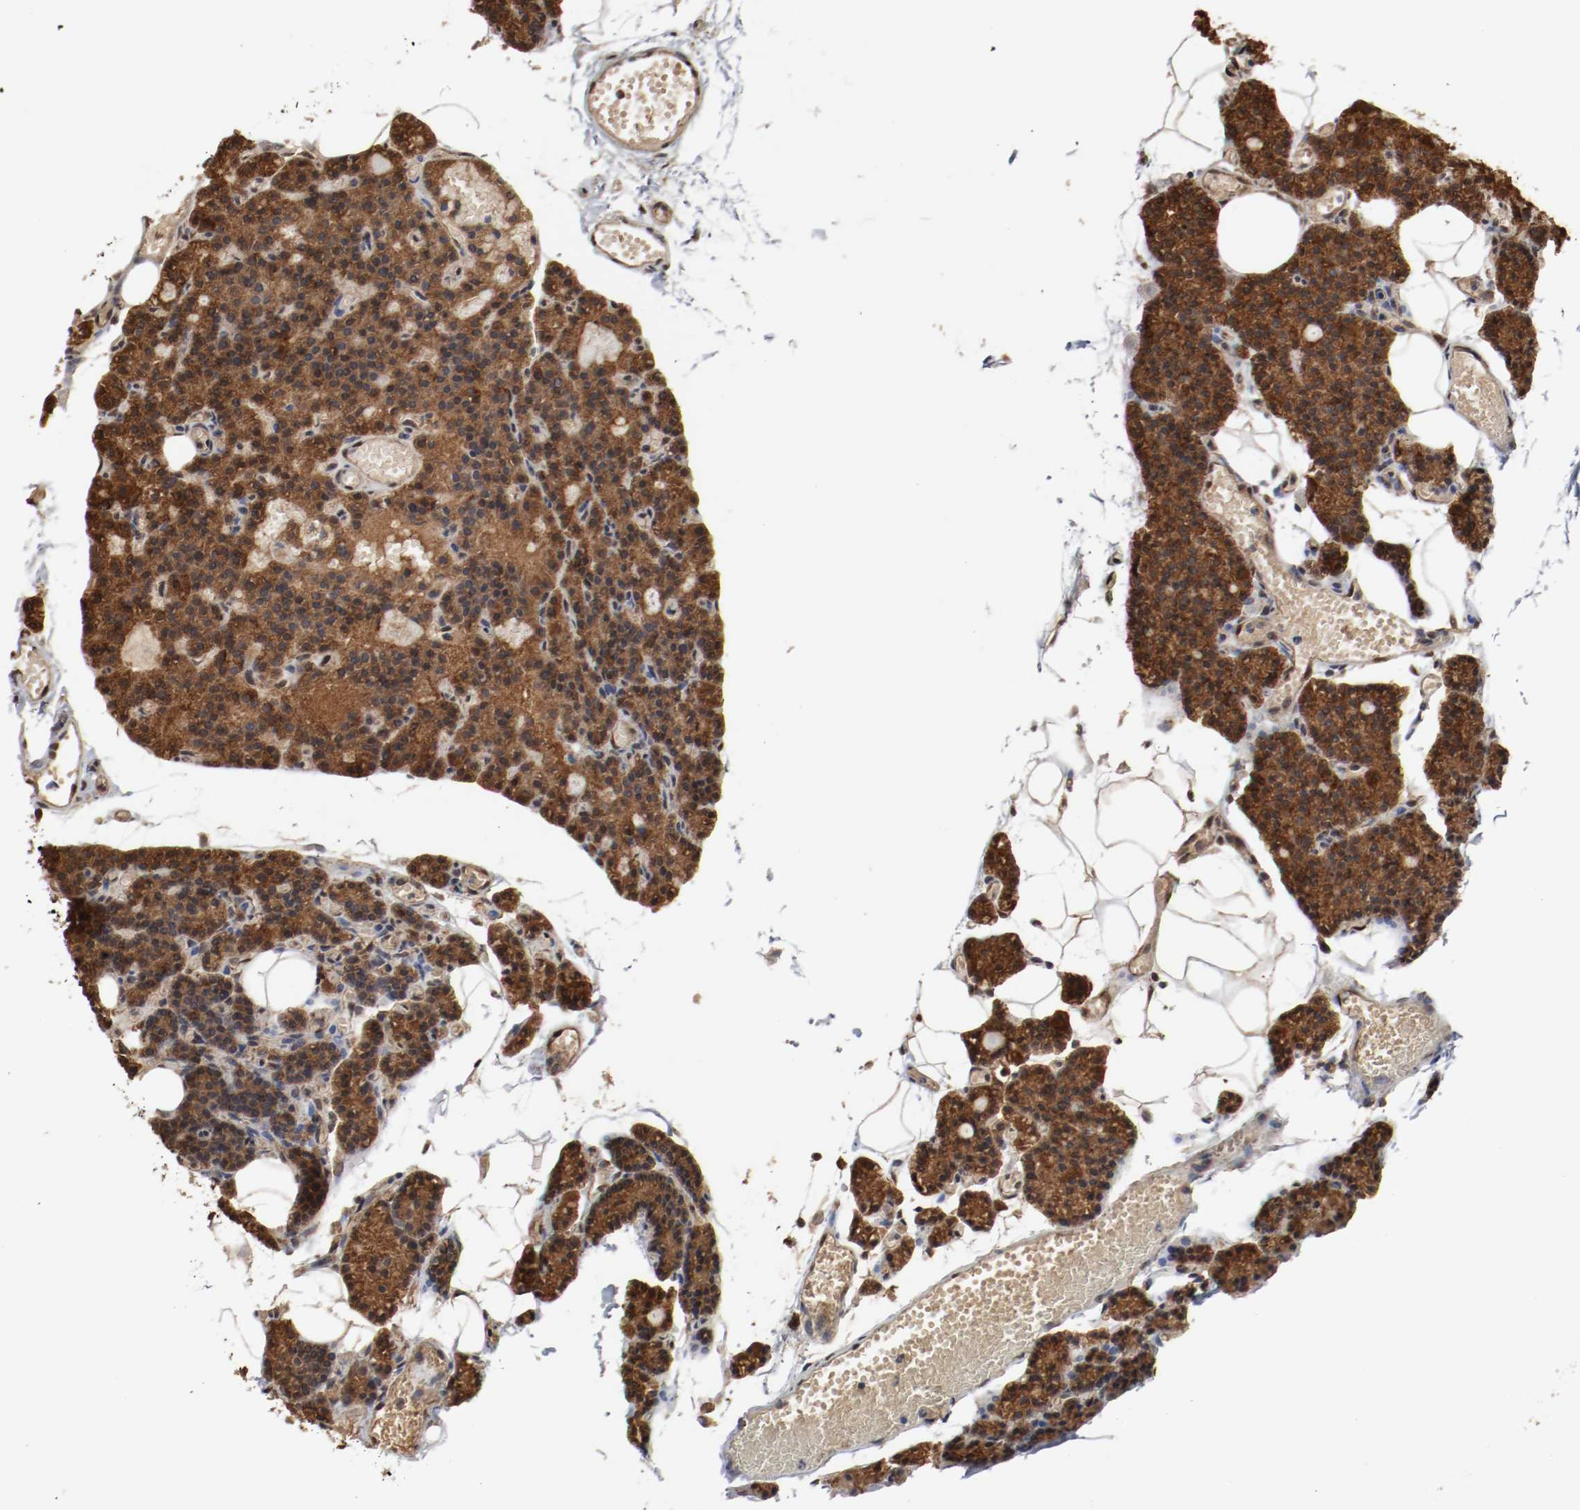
{"staining": {"intensity": "strong", "quantity": ">75%", "location": "cytoplasmic/membranous,nuclear"}, "tissue": "parathyroid gland", "cell_type": "Glandular cells", "image_type": "normal", "snomed": [{"axis": "morphology", "description": "Normal tissue, NOS"}, {"axis": "topography", "description": "Parathyroid gland"}], "caption": "IHC (DAB) staining of unremarkable parathyroid gland demonstrates strong cytoplasmic/membranous,nuclear protein expression in approximately >75% of glandular cells.", "gene": "AFG3L2", "patient": {"sex": "female", "age": 60}}